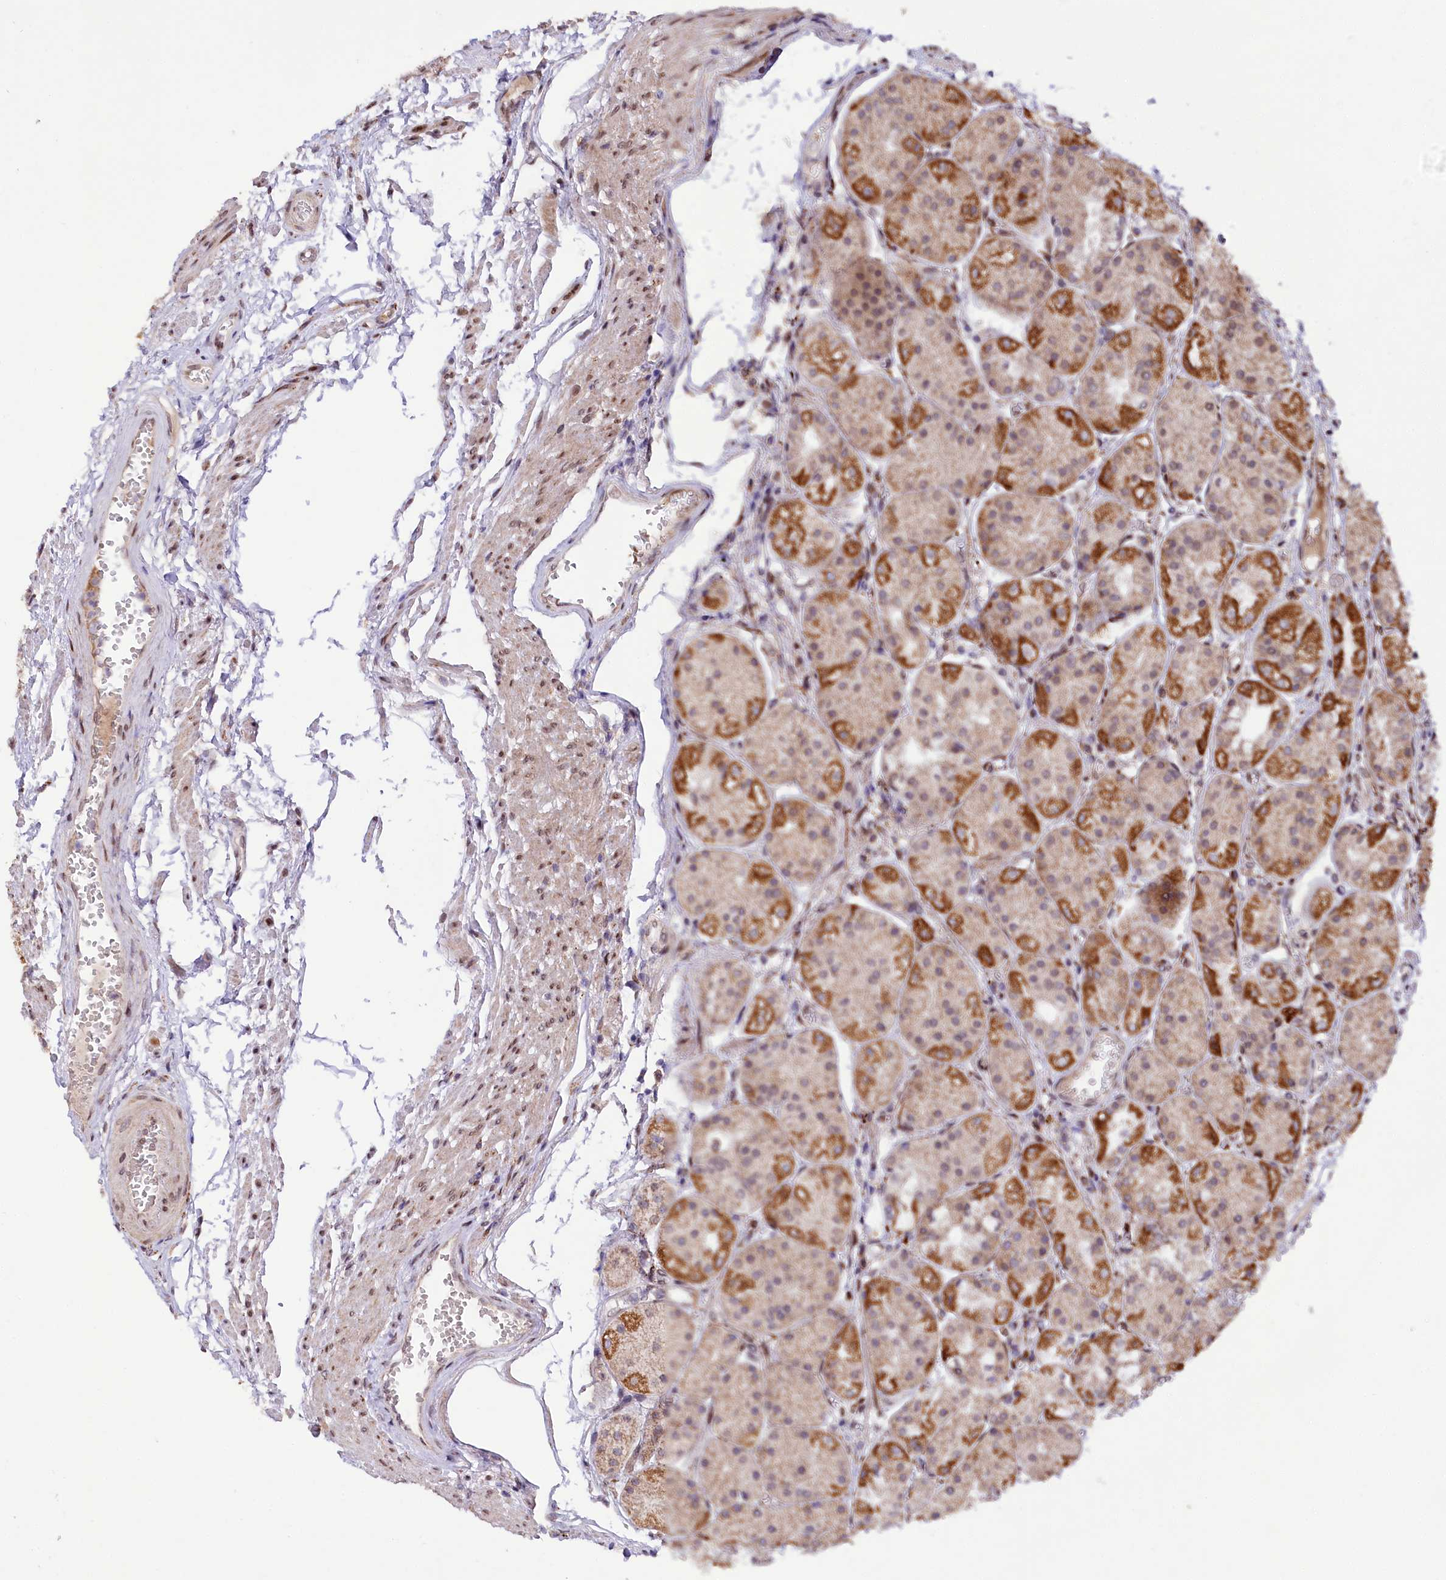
{"staining": {"intensity": "strong", "quantity": "<25%", "location": "cytoplasmic/membranous,nuclear"}, "tissue": "stomach", "cell_type": "Glandular cells", "image_type": "normal", "snomed": [{"axis": "morphology", "description": "Normal tissue, NOS"}, {"axis": "topography", "description": "Stomach, upper"}], "caption": "Immunohistochemistry photomicrograph of normal stomach stained for a protein (brown), which demonstrates medium levels of strong cytoplasmic/membranous,nuclear staining in about <25% of glandular cells.", "gene": "ZNF226", "patient": {"sex": "male", "age": 72}}